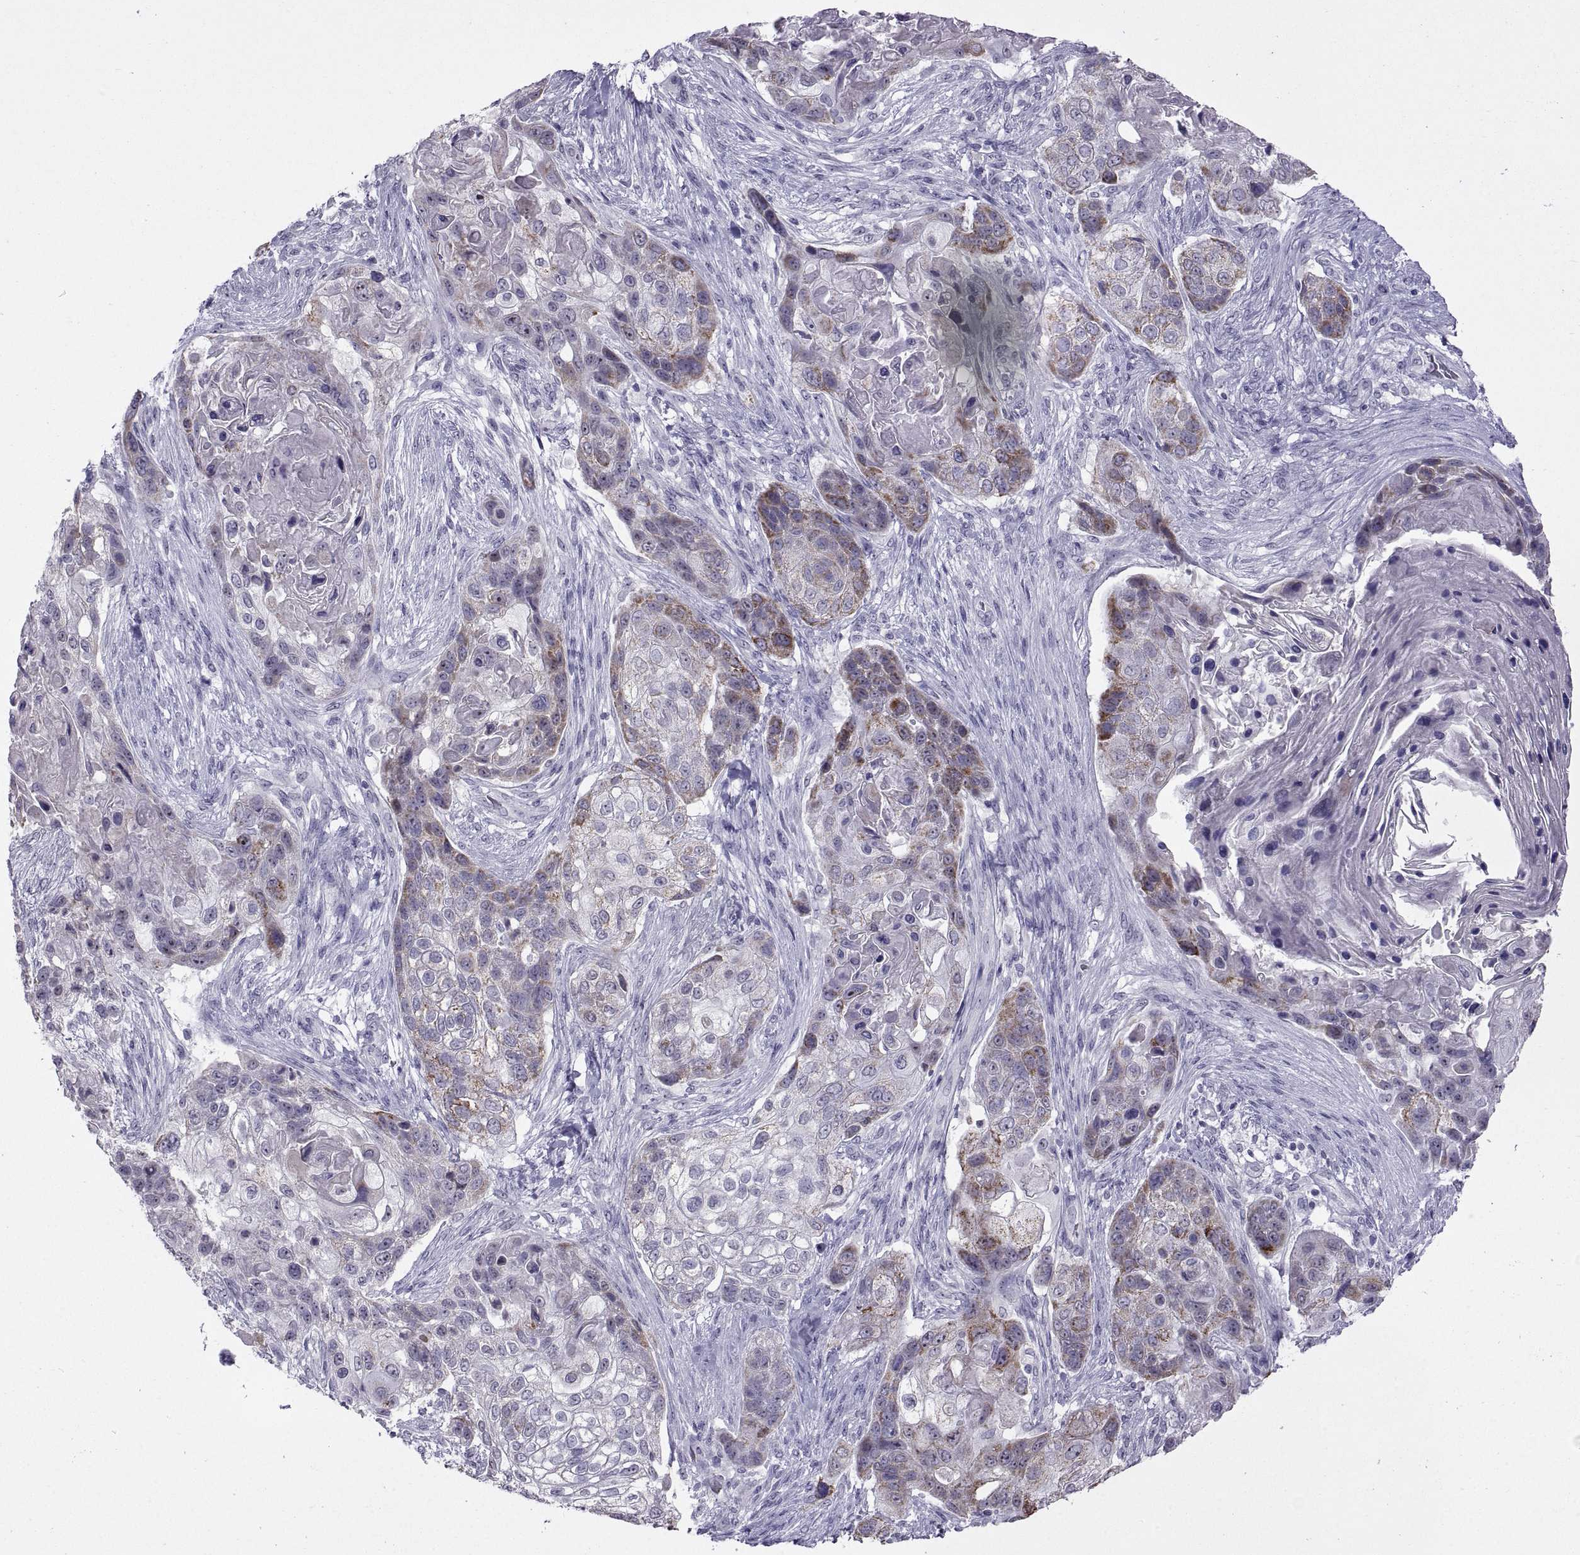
{"staining": {"intensity": "moderate", "quantity": "<25%", "location": "cytoplasmic/membranous"}, "tissue": "lung cancer", "cell_type": "Tumor cells", "image_type": "cancer", "snomed": [{"axis": "morphology", "description": "Squamous cell carcinoma, NOS"}, {"axis": "topography", "description": "Lung"}], "caption": "Immunohistochemical staining of lung squamous cell carcinoma shows moderate cytoplasmic/membranous protein staining in about <25% of tumor cells.", "gene": "ASIC2", "patient": {"sex": "male", "age": 69}}